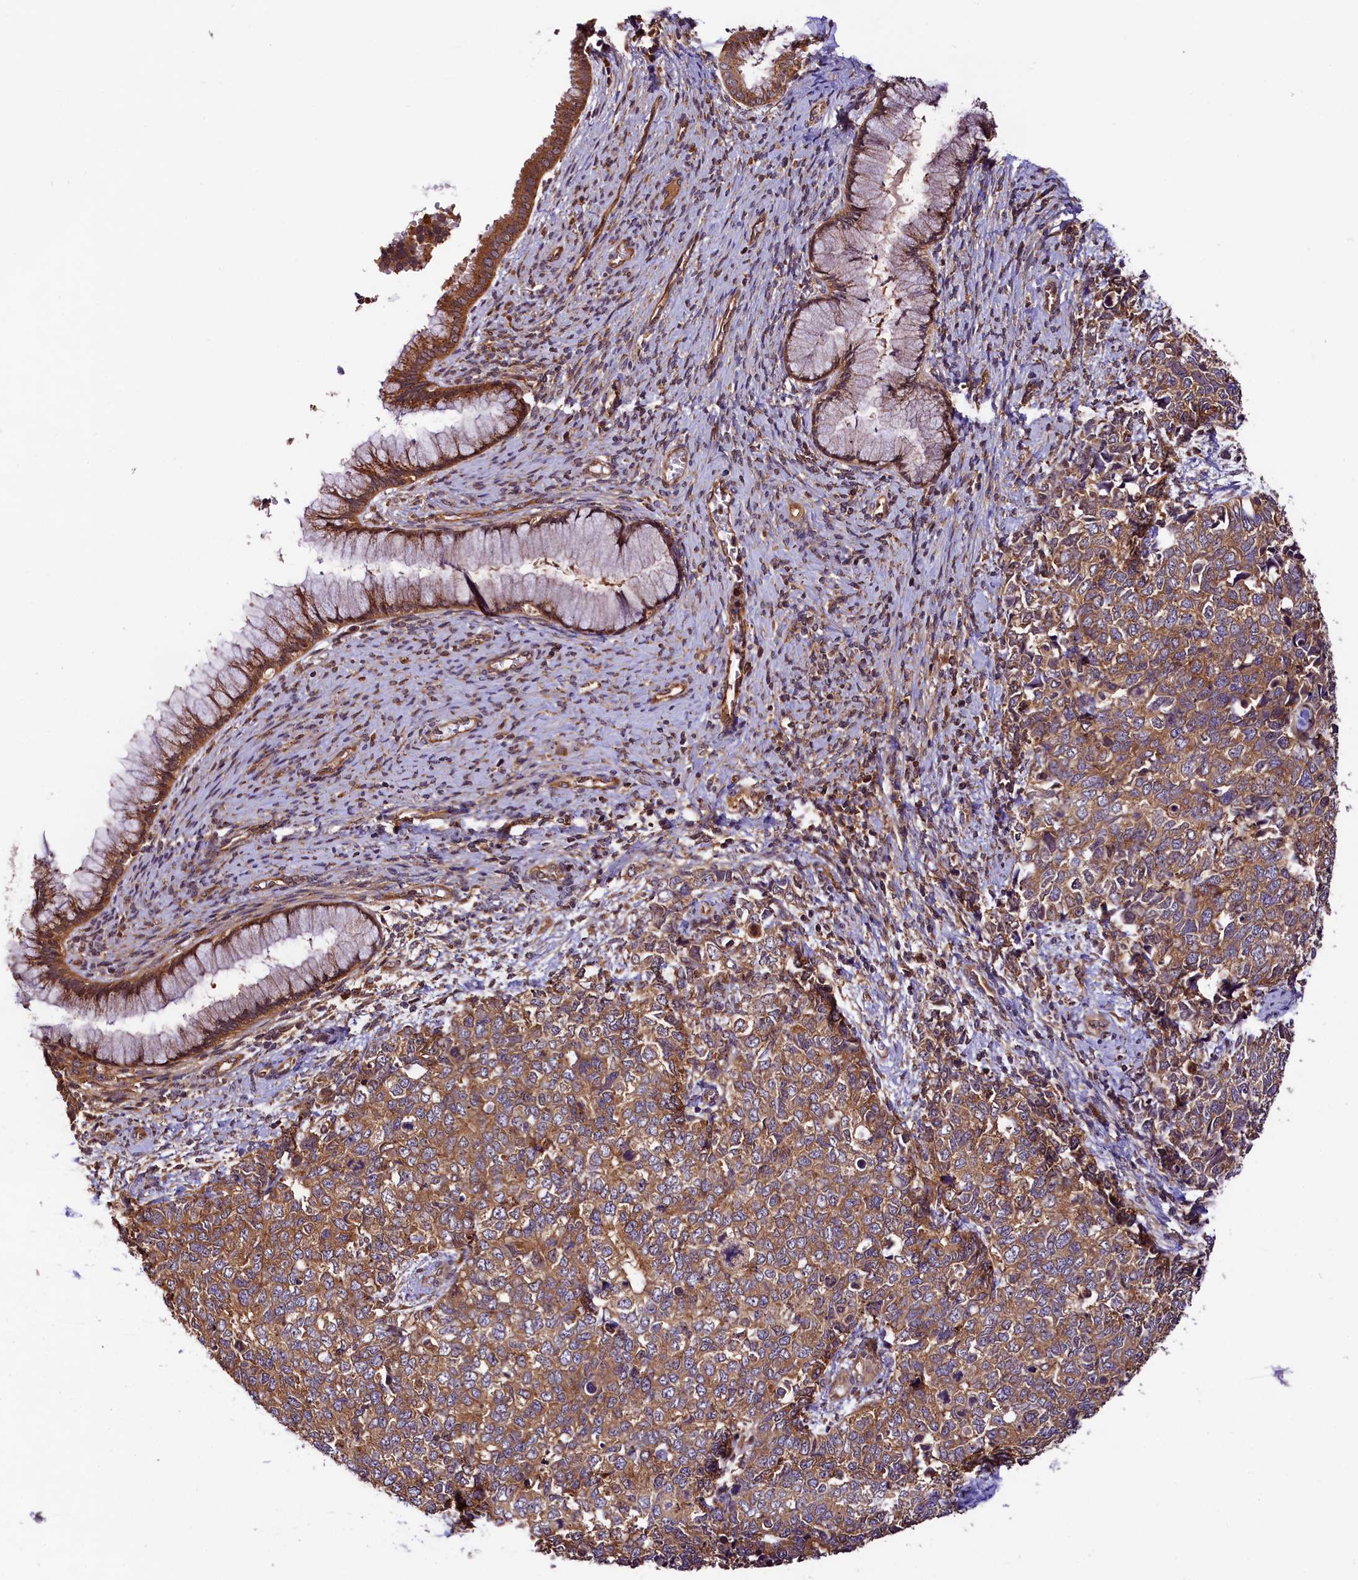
{"staining": {"intensity": "moderate", "quantity": ">75%", "location": "cytoplasmic/membranous"}, "tissue": "cervical cancer", "cell_type": "Tumor cells", "image_type": "cancer", "snomed": [{"axis": "morphology", "description": "Squamous cell carcinoma, NOS"}, {"axis": "topography", "description": "Cervix"}], "caption": "There is medium levels of moderate cytoplasmic/membranous staining in tumor cells of squamous cell carcinoma (cervical), as demonstrated by immunohistochemical staining (brown color).", "gene": "VPS35", "patient": {"sex": "female", "age": 63}}